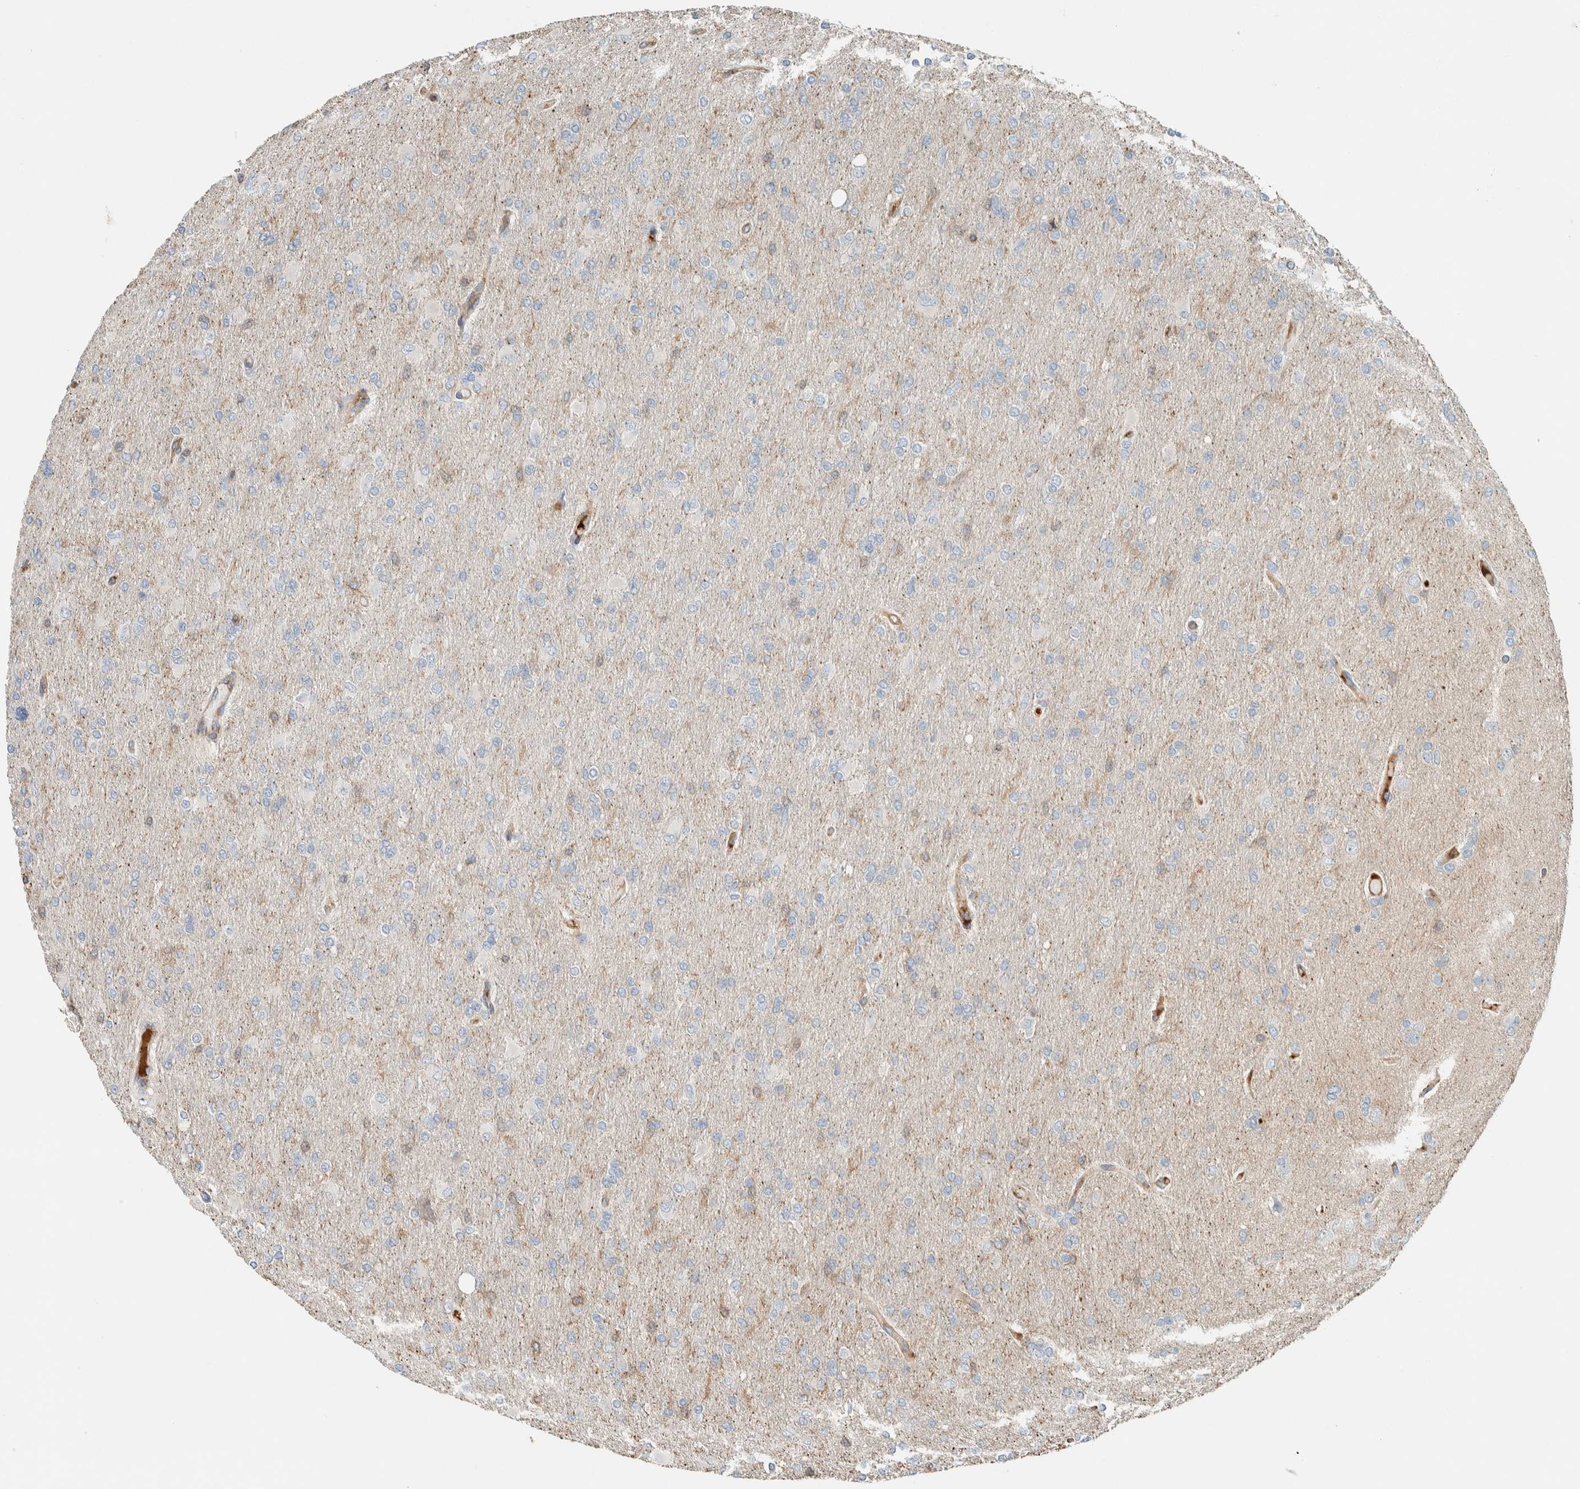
{"staining": {"intensity": "negative", "quantity": "none", "location": "none"}, "tissue": "glioma", "cell_type": "Tumor cells", "image_type": "cancer", "snomed": [{"axis": "morphology", "description": "Glioma, malignant, High grade"}, {"axis": "topography", "description": "Cerebral cortex"}], "caption": "IHC of human glioma displays no expression in tumor cells. Nuclei are stained in blue.", "gene": "CTBP2", "patient": {"sex": "female", "age": 36}}